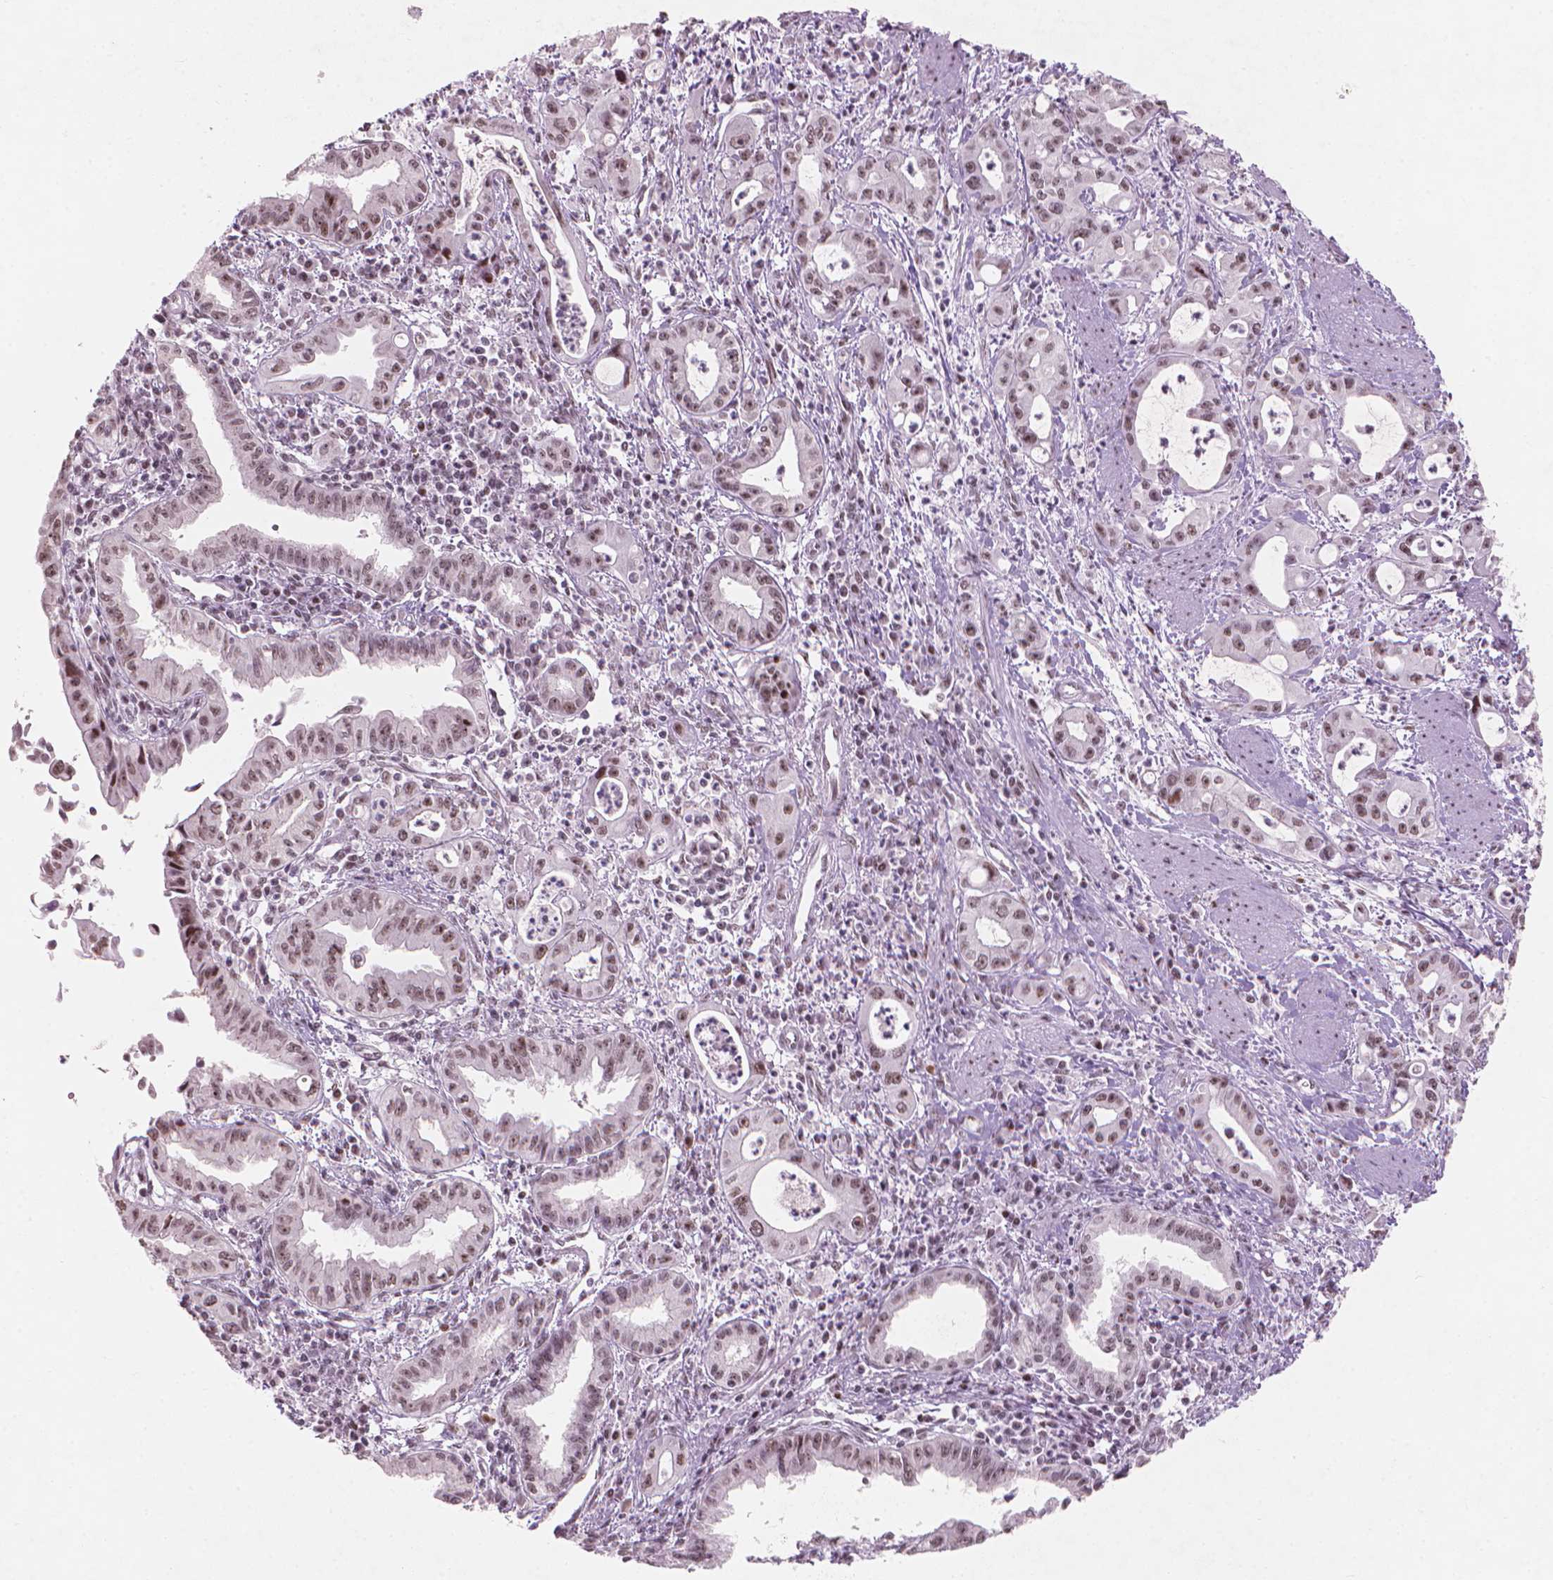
{"staining": {"intensity": "moderate", "quantity": ">75%", "location": "nuclear"}, "tissue": "pancreatic cancer", "cell_type": "Tumor cells", "image_type": "cancer", "snomed": [{"axis": "morphology", "description": "Adenocarcinoma, NOS"}, {"axis": "topography", "description": "Pancreas"}], "caption": "Pancreatic cancer was stained to show a protein in brown. There is medium levels of moderate nuclear staining in approximately >75% of tumor cells.", "gene": "HES7", "patient": {"sex": "male", "age": 72}}